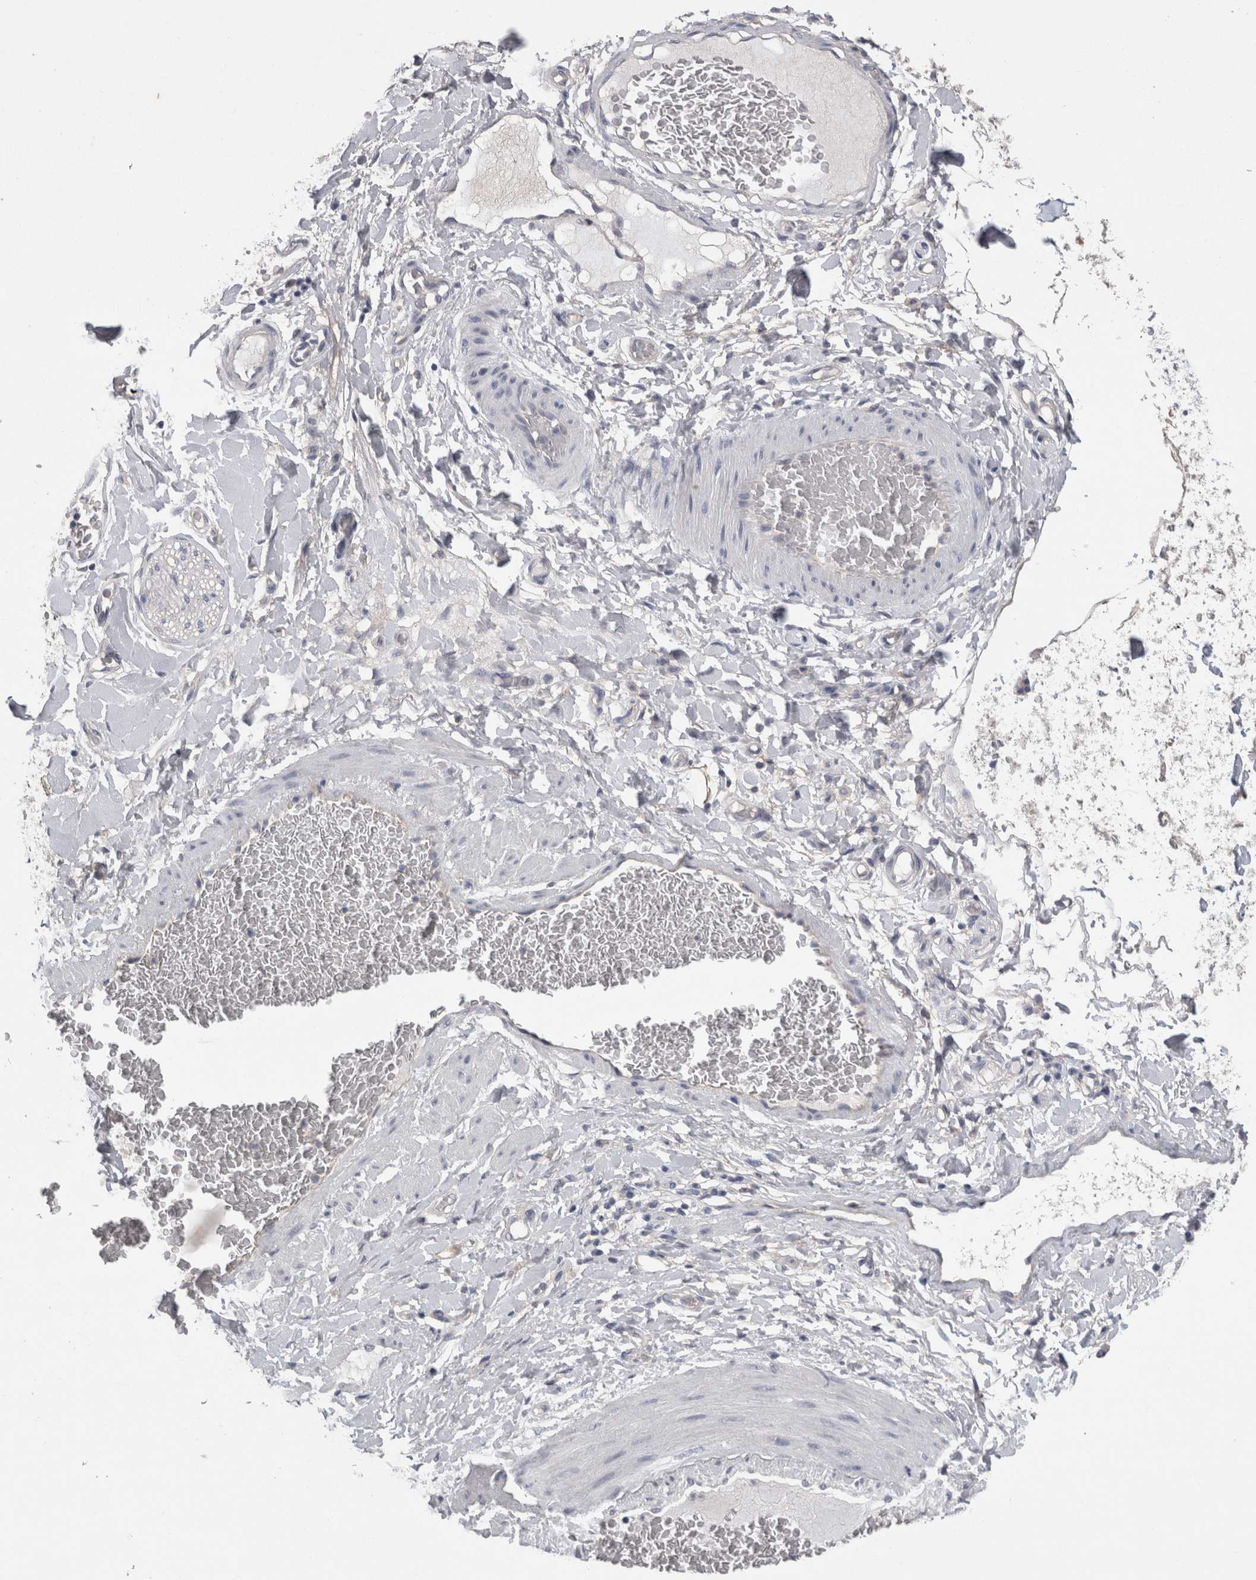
{"staining": {"intensity": "negative", "quantity": "none", "location": "none"}, "tissue": "adipose tissue", "cell_type": "Adipocytes", "image_type": "normal", "snomed": [{"axis": "morphology", "description": "Normal tissue, NOS"}, {"axis": "morphology", "description": "Adenocarcinoma, NOS"}, {"axis": "topography", "description": "Esophagus"}], "caption": "IHC image of unremarkable adipose tissue: human adipose tissue stained with DAB reveals no significant protein expression in adipocytes.", "gene": "NECTIN2", "patient": {"sex": "male", "age": 62}}